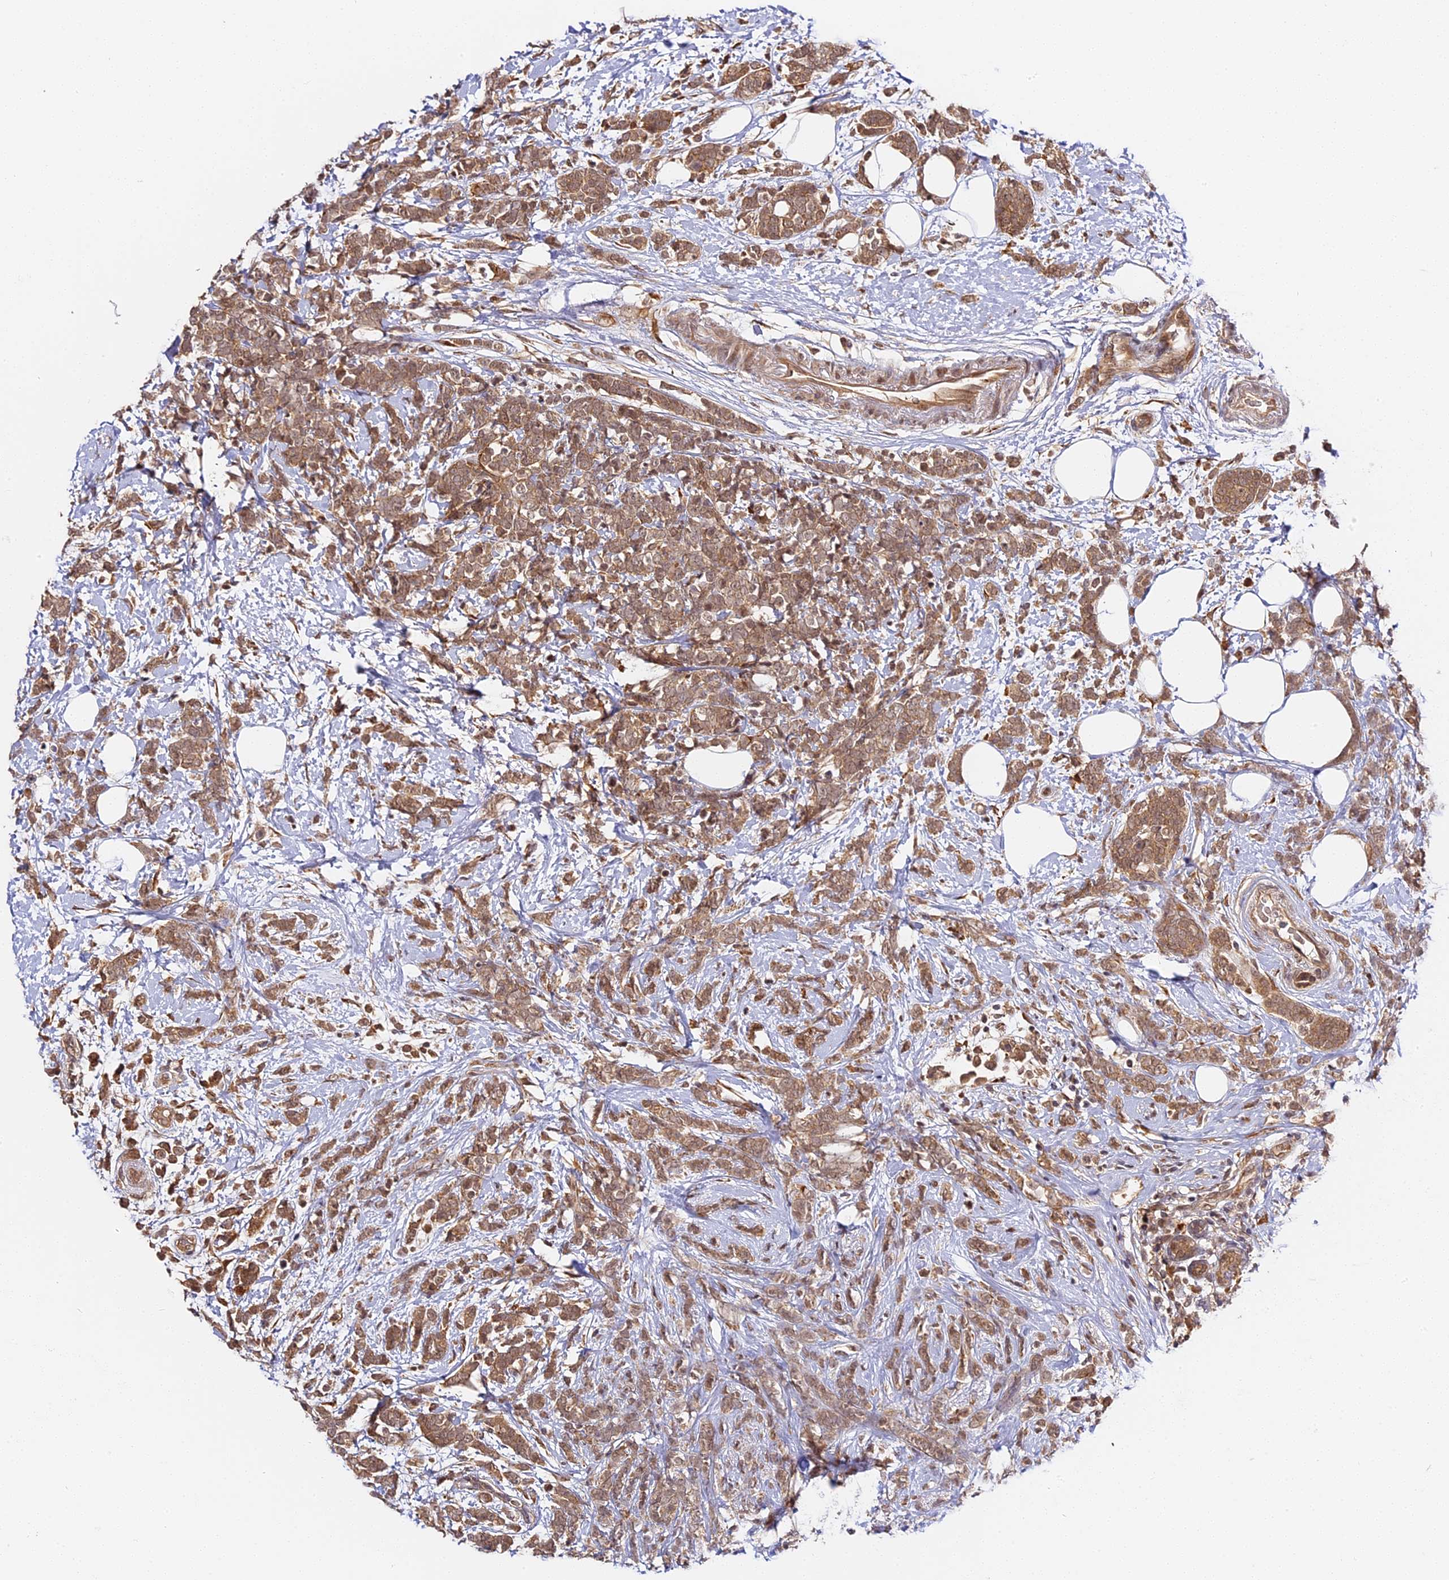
{"staining": {"intensity": "moderate", "quantity": ">75%", "location": "cytoplasmic/membranous"}, "tissue": "breast cancer", "cell_type": "Tumor cells", "image_type": "cancer", "snomed": [{"axis": "morphology", "description": "Lobular carcinoma"}, {"axis": "topography", "description": "Breast"}], "caption": "Immunohistochemistry micrograph of neoplastic tissue: human breast cancer stained using immunohistochemistry shows medium levels of moderate protein expression localized specifically in the cytoplasmic/membranous of tumor cells, appearing as a cytoplasmic/membranous brown color.", "gene": "IMPACT", "patient": {"sex": "female", "age": 58}}